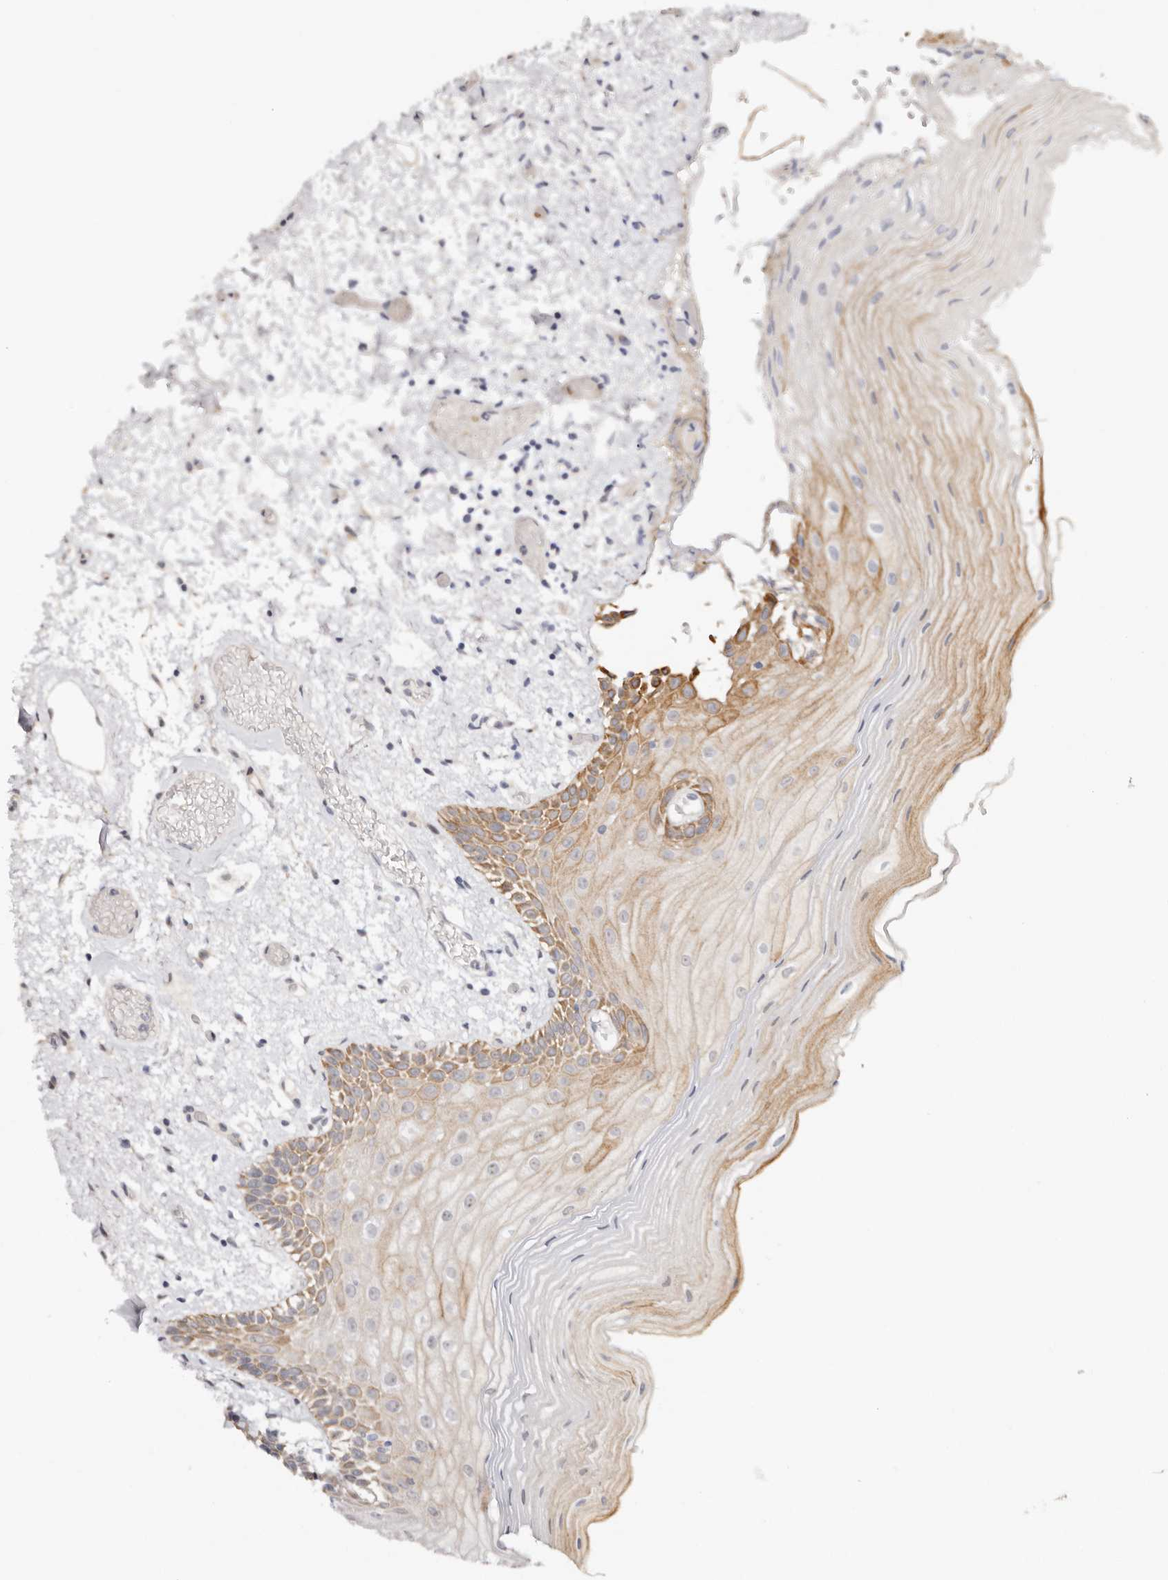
{"staining": {"intensity": "moderate", "quantity": "25%-75%", "location": "cytoplasmic/membranous"}, "tissue": "oral mucosa", "cell_type": "Squamous epithelial cells", "image_type": "normal", "snomed": [{"axis": "morphology", "description": "Normal tissue, NOS"}, {"axis": "topography", "description": "Oral tissue"}], "caption": "Immunohistochemistry (DAB) staining of benign oral mucosa exhibits moderate cytoplasmic/membranous protein expression in approximately 25%-75% of squamous epithelial cells. (DAB IHC, brown staining for protein, blue staining for nuclei).", "gene": "ODF2L", "patient": {"sex": "male", "age": 52}}